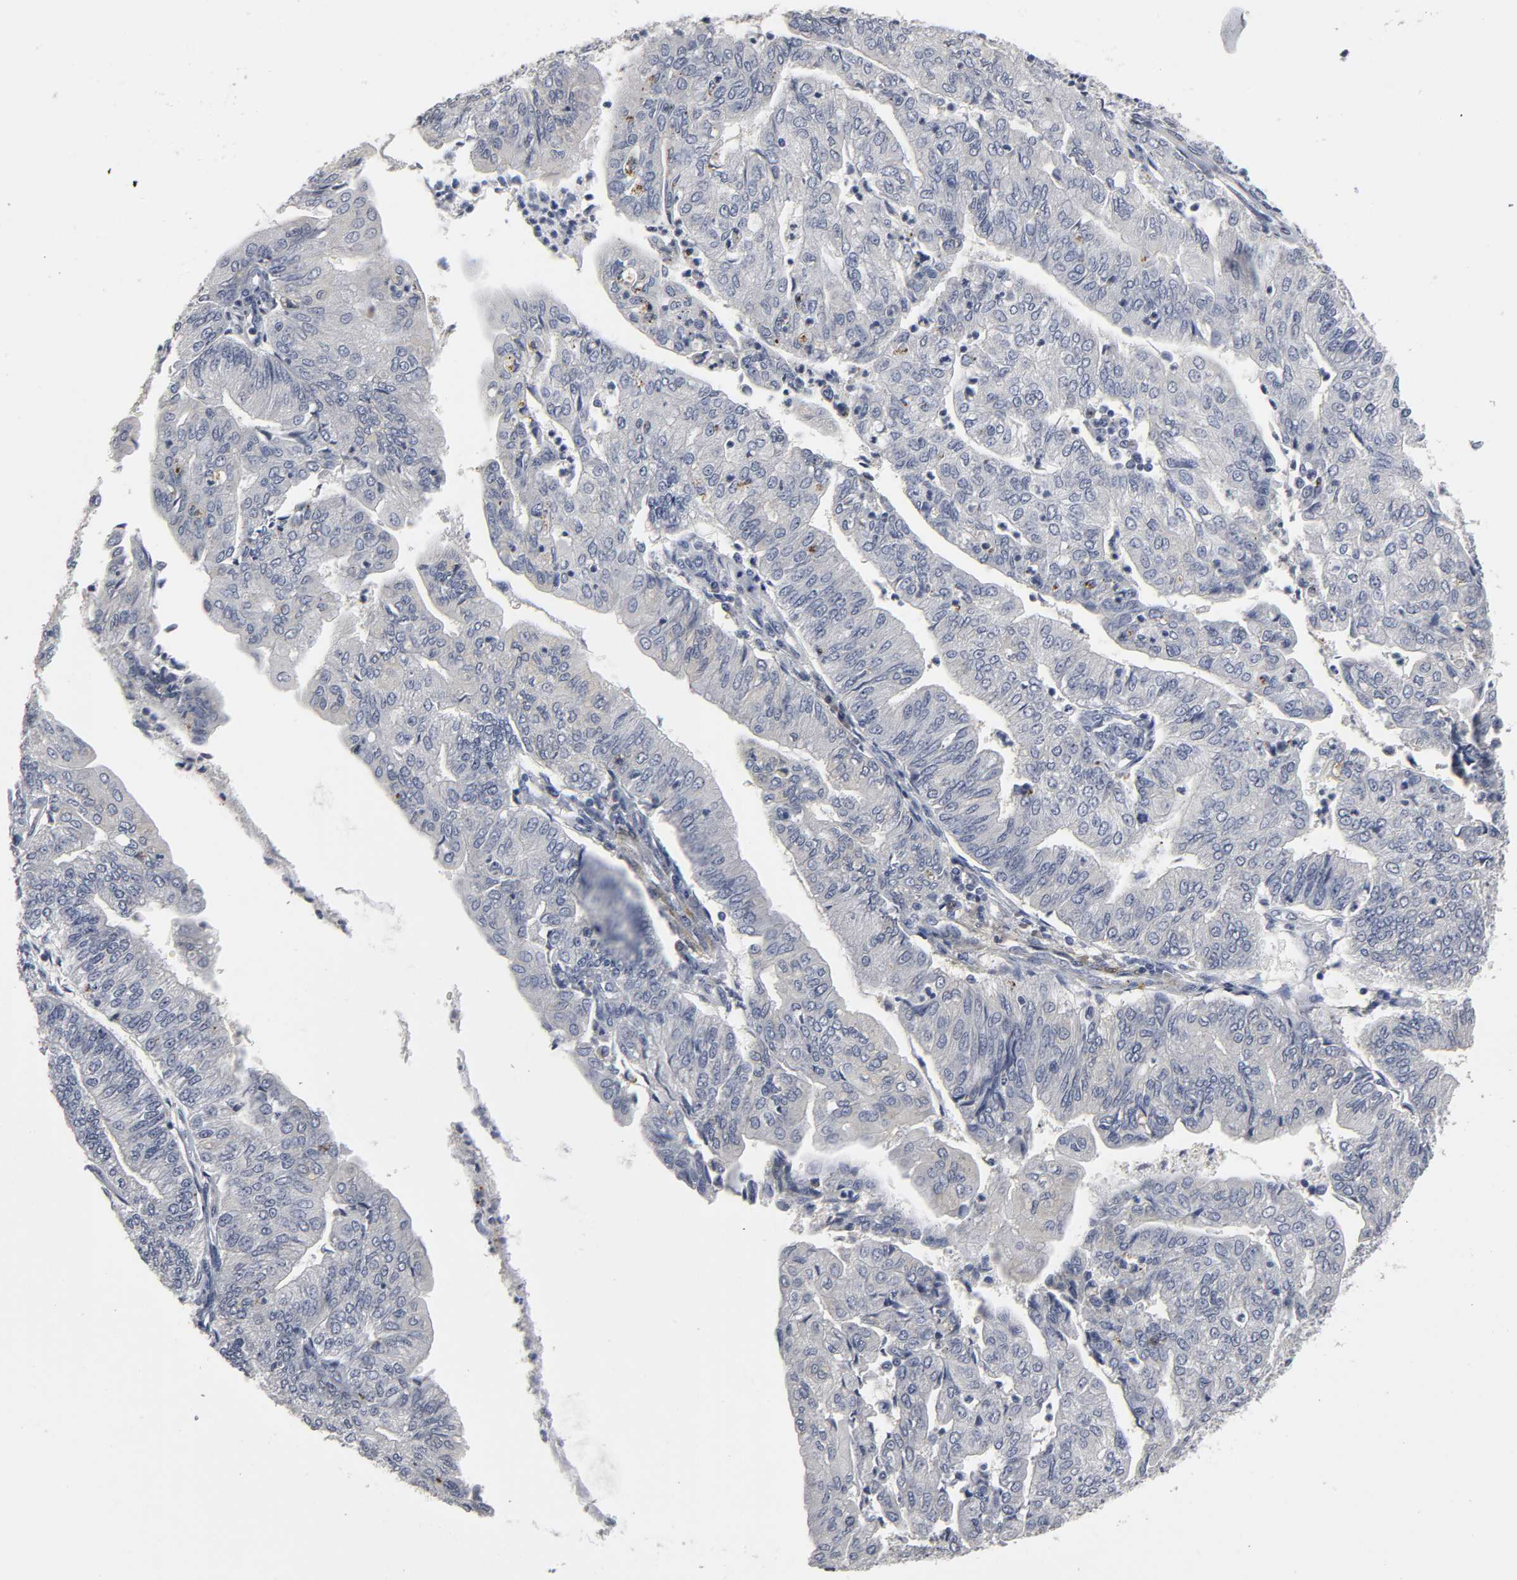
{"staining": {"intensity": "moderate", "quantity": "<25%", "location": "cytoplasmic/membranous"}, "tissue": "endometrial cancer", "cell_type": "Tumor cells", "image_type": "cancer", "snomed": [{"axis": "morphology", "description": "Adenocarcinoma, NOS"}, {"axis": "topography", "description": "Endometrium"}], "caption": "Moderate cytoplasmic/membranous protein expression is seen in about <25% of tumor cells in adenocarcinoma (endometrial). (IHC, brightfield microscopy, high magnification).", "gene": "PDLIM3", "patient": {"sex": "female", "age": 59}}